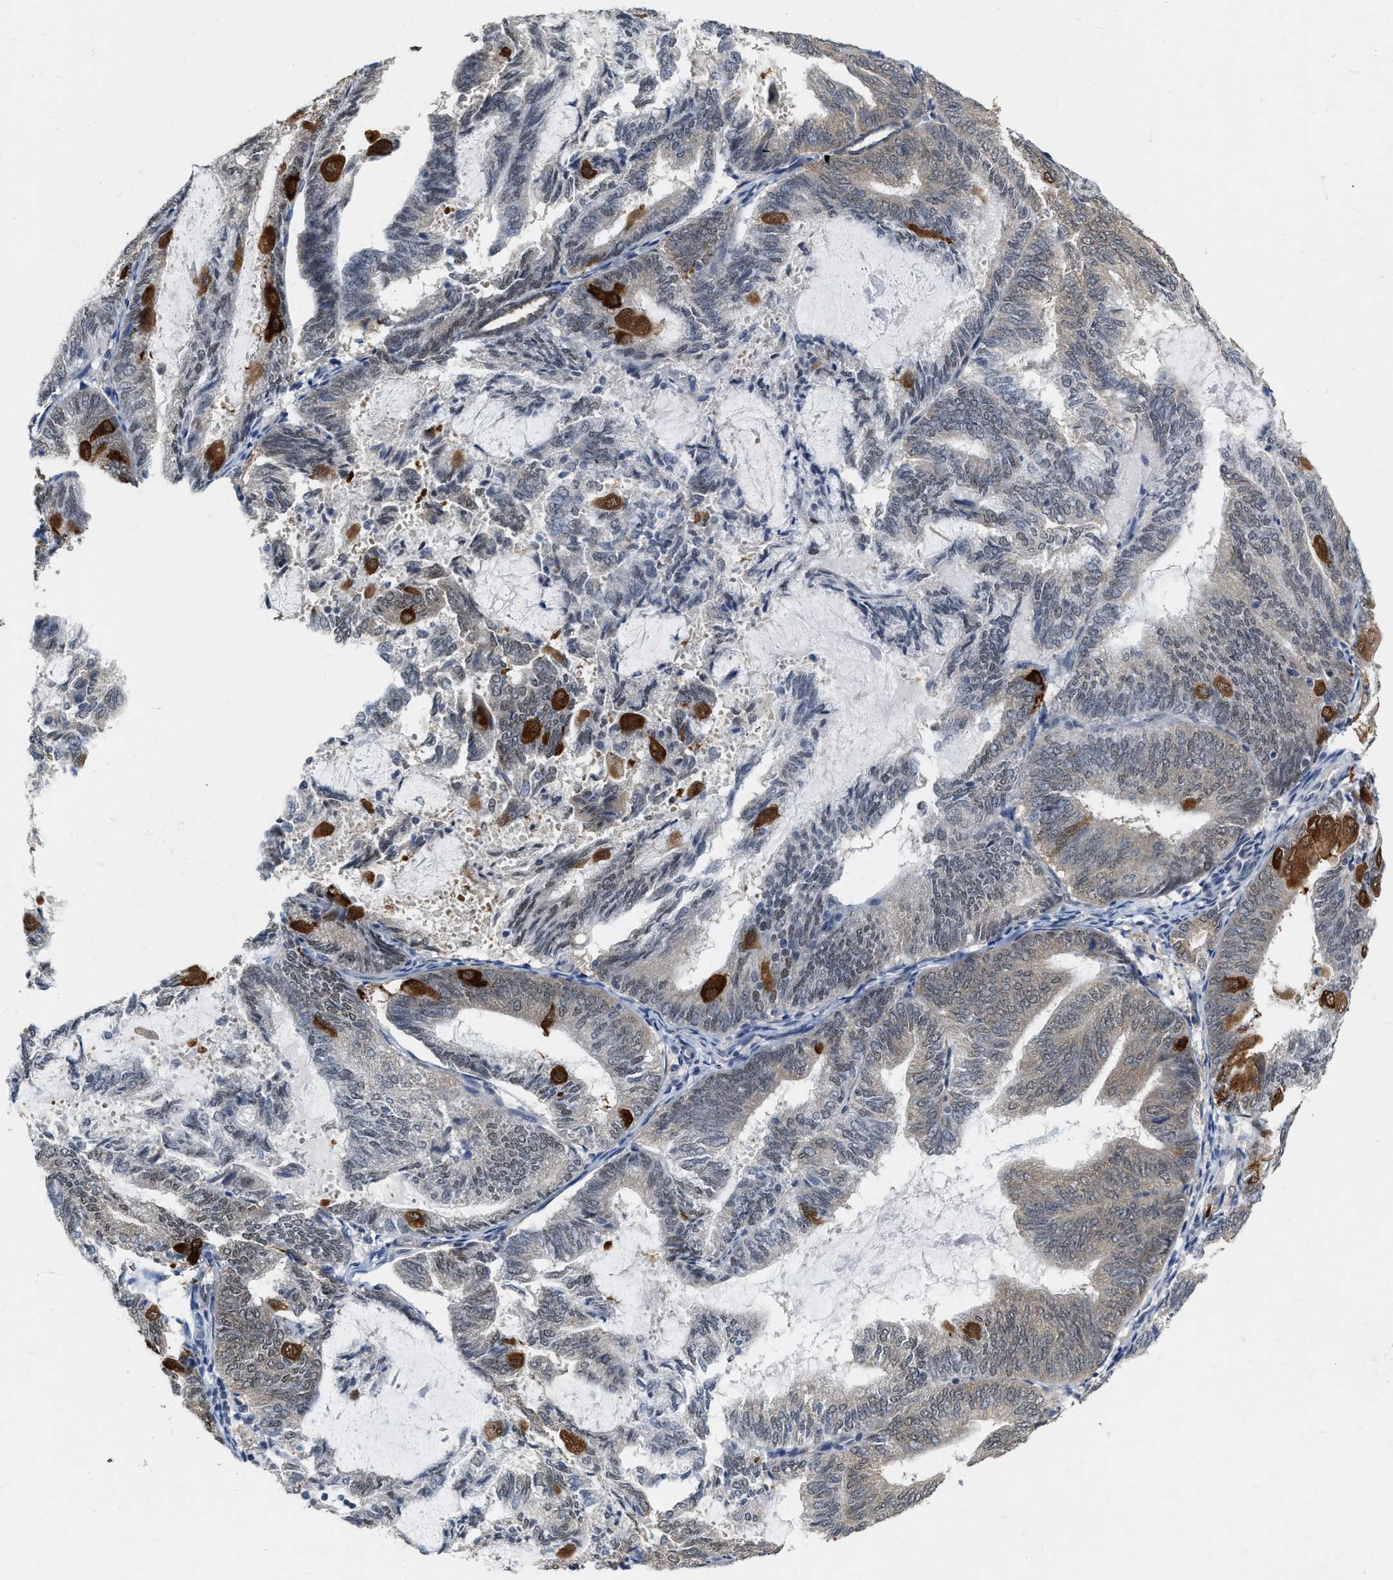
{"staining": {"intensity": "strong", "quantity": "<25%", "location": "cytoplasmic/membranous"}, "tissue": "endometrial cancer", "cell_type": "Tumor cells", "image_type": "cancer", "snomed": [{"axis": "morphology", "description": "Adenocarcinoma, NOS"}, {"axis": "topography", "description": "Endometrium"}], "caption": "The image reveals a brown stain indicating the presence of a protein in the cytoplasmic/membranous of tumor cells in endometrial cancer (adenocarcinoma).", "gene": "RUVBL1", "patient": {"sex": "female", "age": 81}}